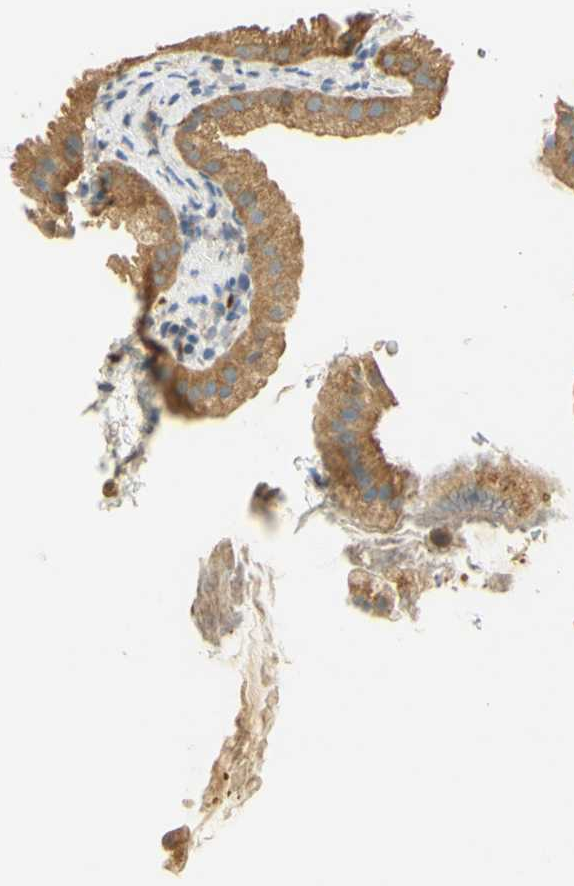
{"staining": {"intensity": "moderate", "quantity": ">75%", "location": "cytoplasmic/membranous"}, "tissue": "gallbladder", "cell_type": "Glandular cells", "image_type": "normal", "snomed": [{"axis": "morphology", "description": "Normal tissue, NOS"}, {"axis": "topography", "description": "Gallbladder"}], "caption": "Moderate cytoplasmic/membranous positivity for a protein is seen in approximately >75% of glandular cells of benign gallbladder using IHC.", "gene": "PAK1", "patient": {"sex": "female", "age": 64}}